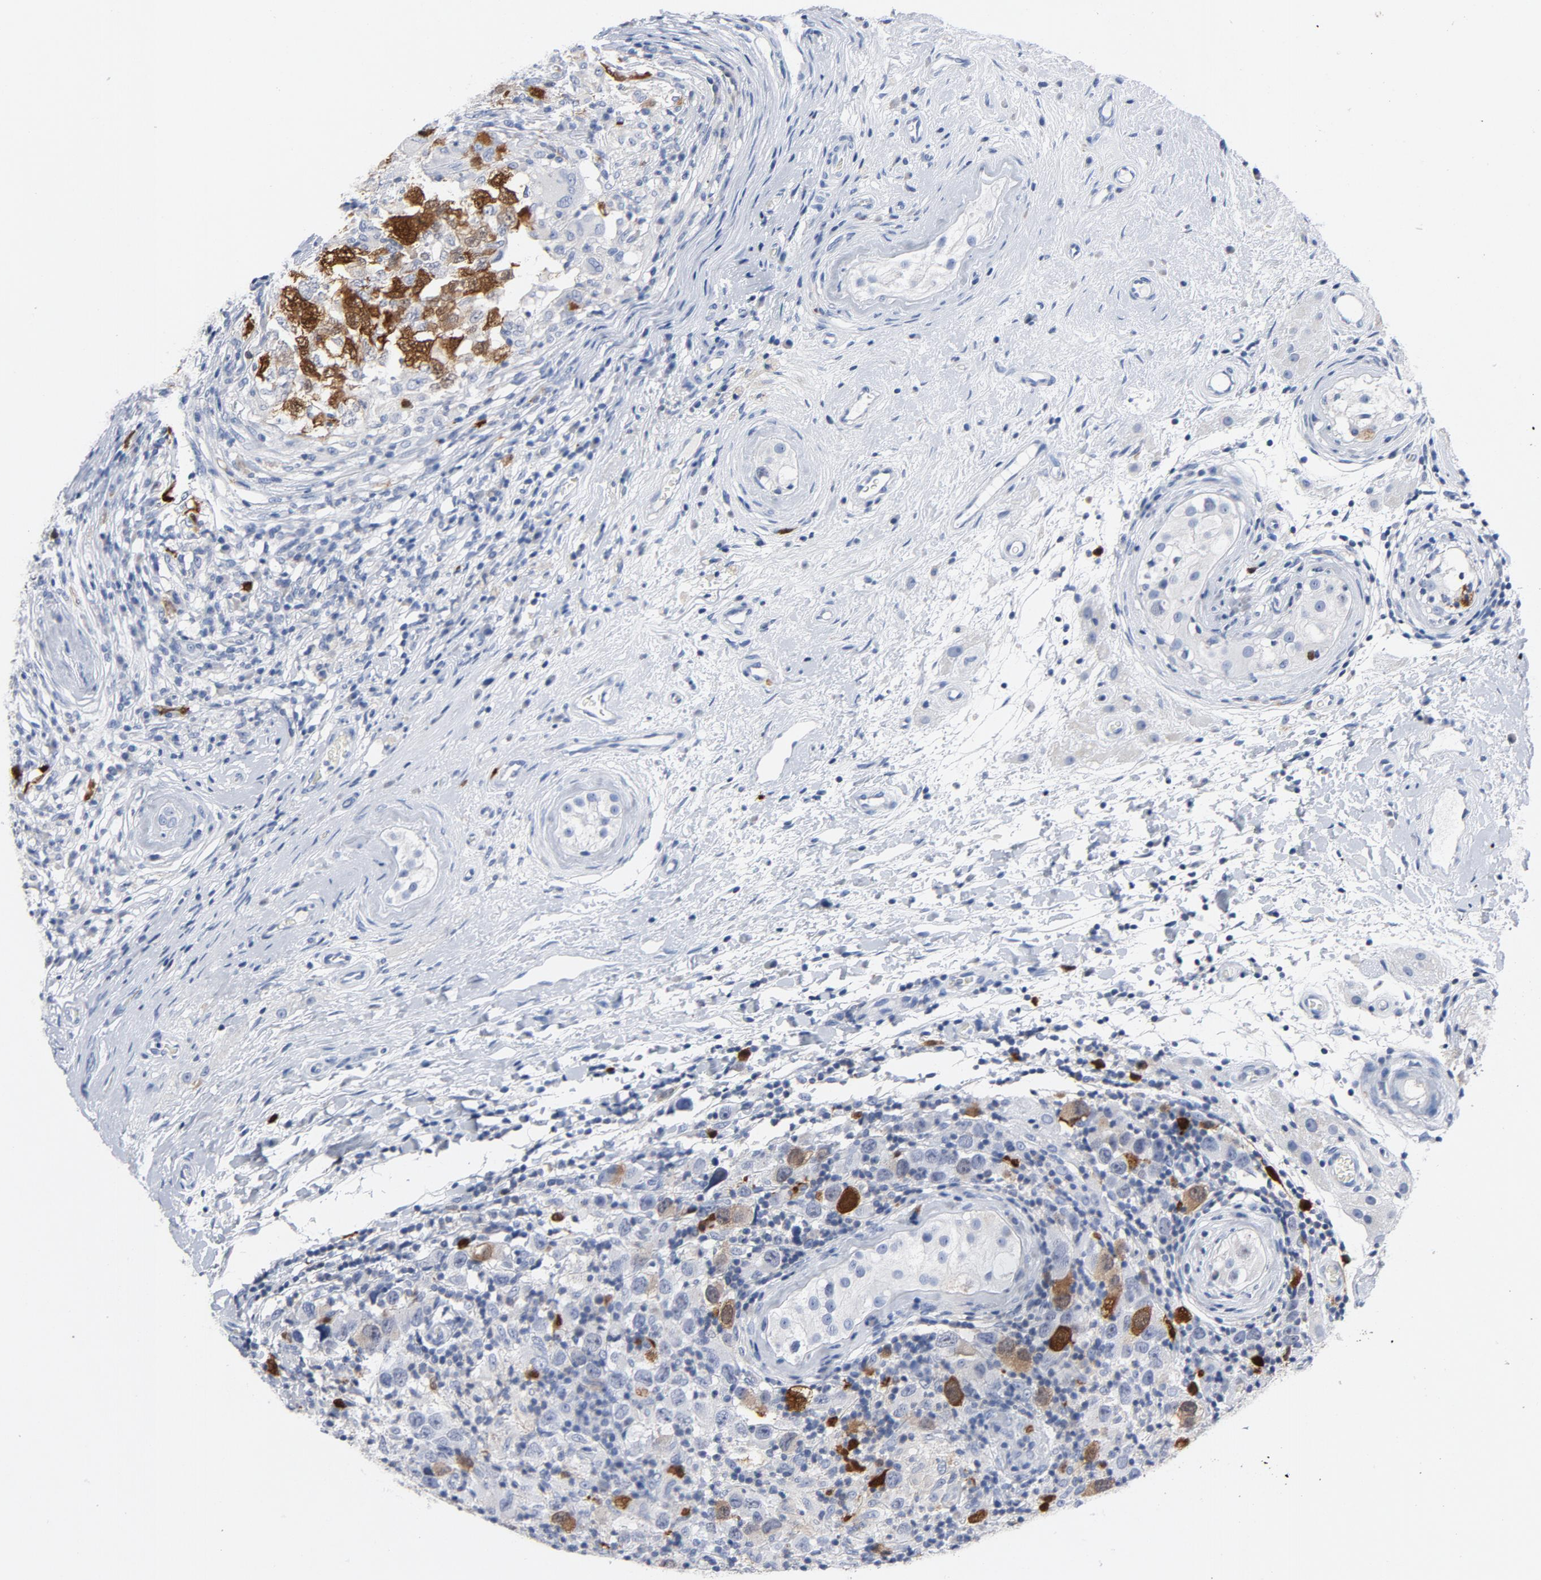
{"staining": {"intensity": "moderate", "quantity": "<25%", "location": "nuclear"}, "tissue": "testis cancer", "cell_type": "Tumor cells", "image_type": "cancer", "snomed": [{"axis": "morphology", "description": "Carcinoma, Embryonal, NOS"}, {"axis": "topography", "description": "Testis"}], "caption": "Immunohistochemical staining of human testis embryonal carcinoma reveals low levels of moderate nuclear positivity in approximately <25% of tumor cells.", "gene": "CDC20", "patient": {"sex": "male", "age": 21}}